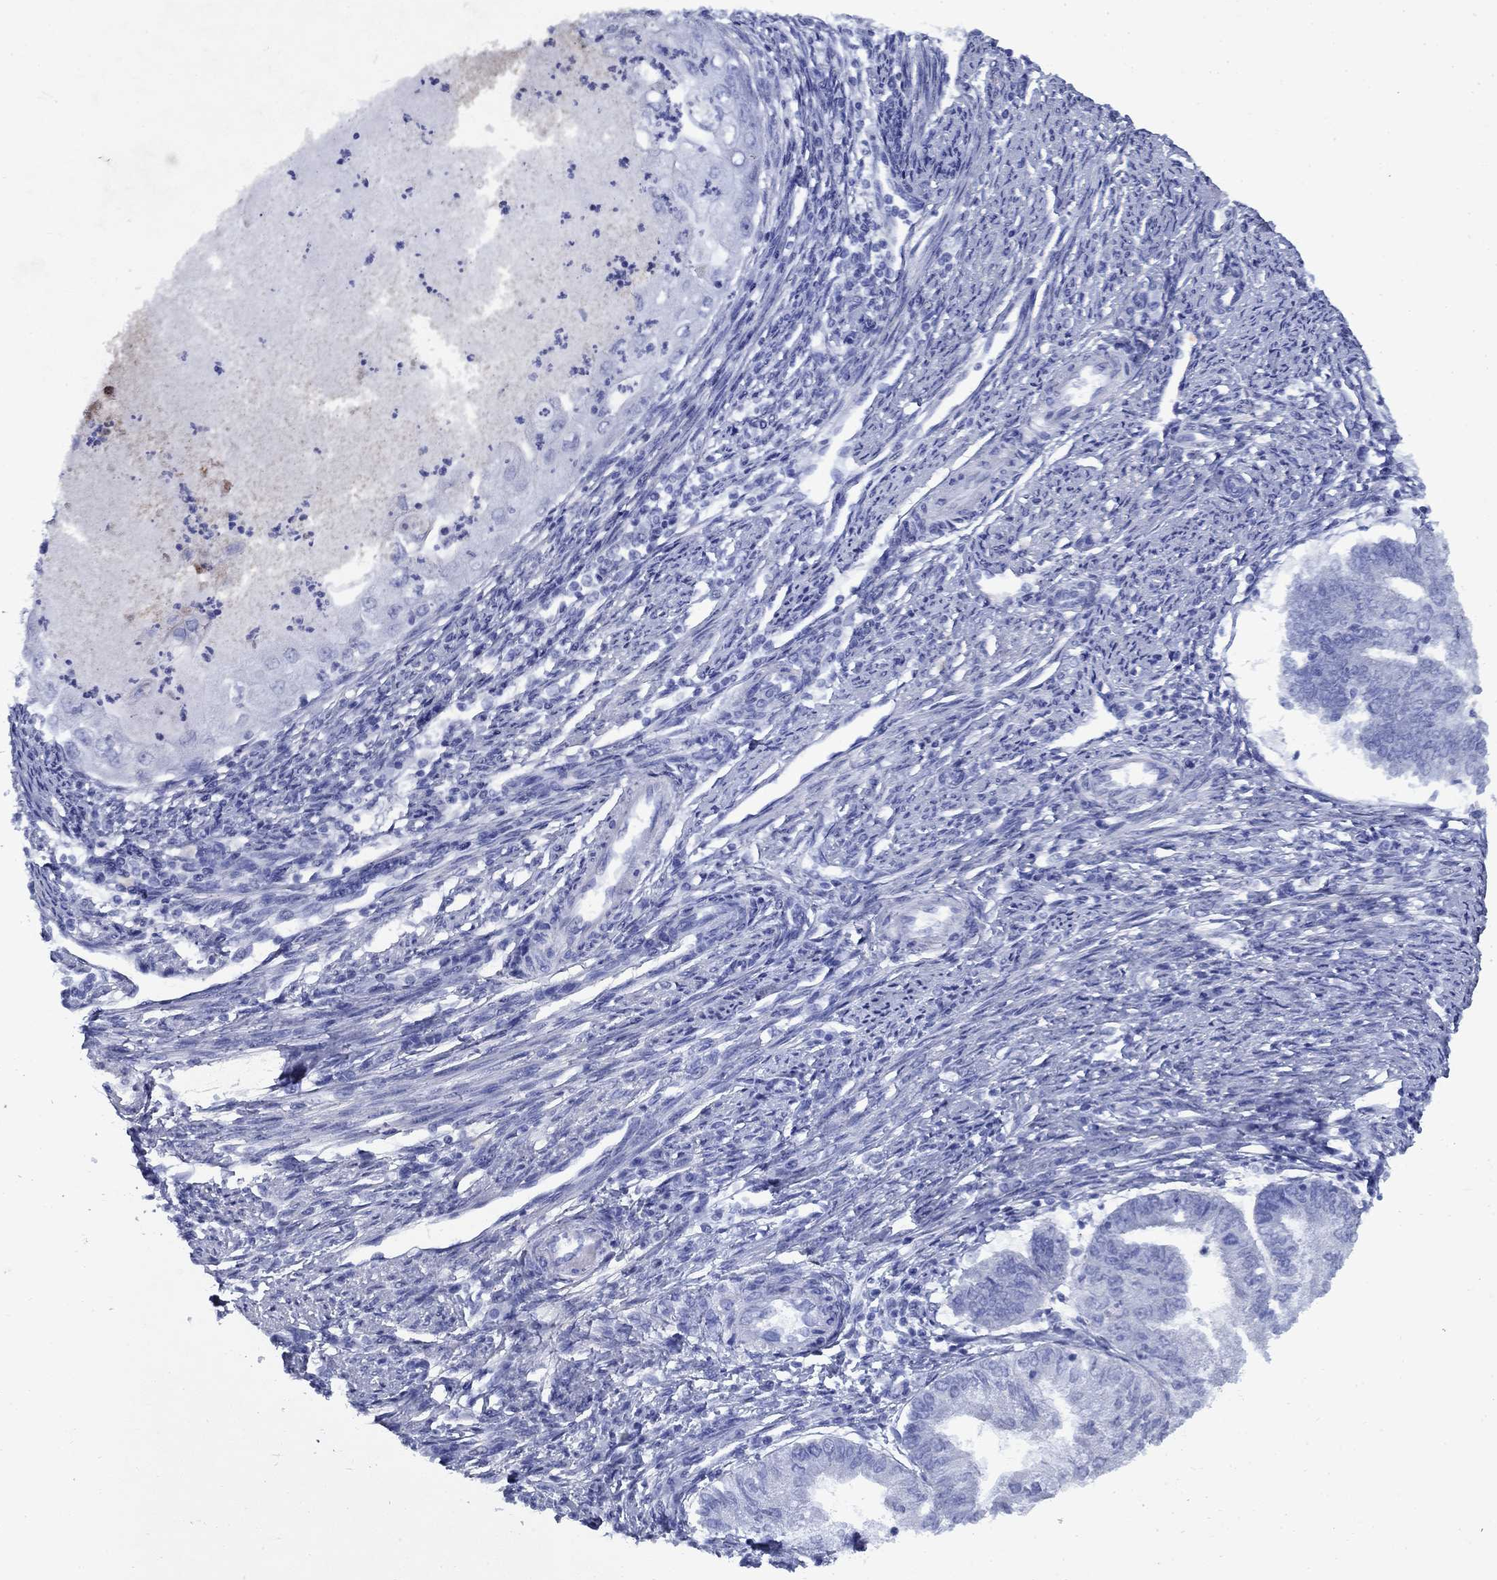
{"staining": {"intensity": "negative", "quantity": "none", "location": "none"}, "tissue": "endometrial cancer", "cell_type": "Tumor cells", "image_type": "cancer", "snomed": [{"axis": "morphology", "description": "Adenocarcinoma, NOS"}, {"axis": "topography", "description": "Endometrium"}], "caption": "IHC micrograph of neoplastic tissue: human endometrial cancer stained with DAB (3,3'-diaminobenzidine) reveals no significant protein staining in tumor cells. (DAB immunohistochemistry (IHC) with hematoxylin counter stain).", "gene": "STAB2", "patient": {"sex": "female", "age": 59}}